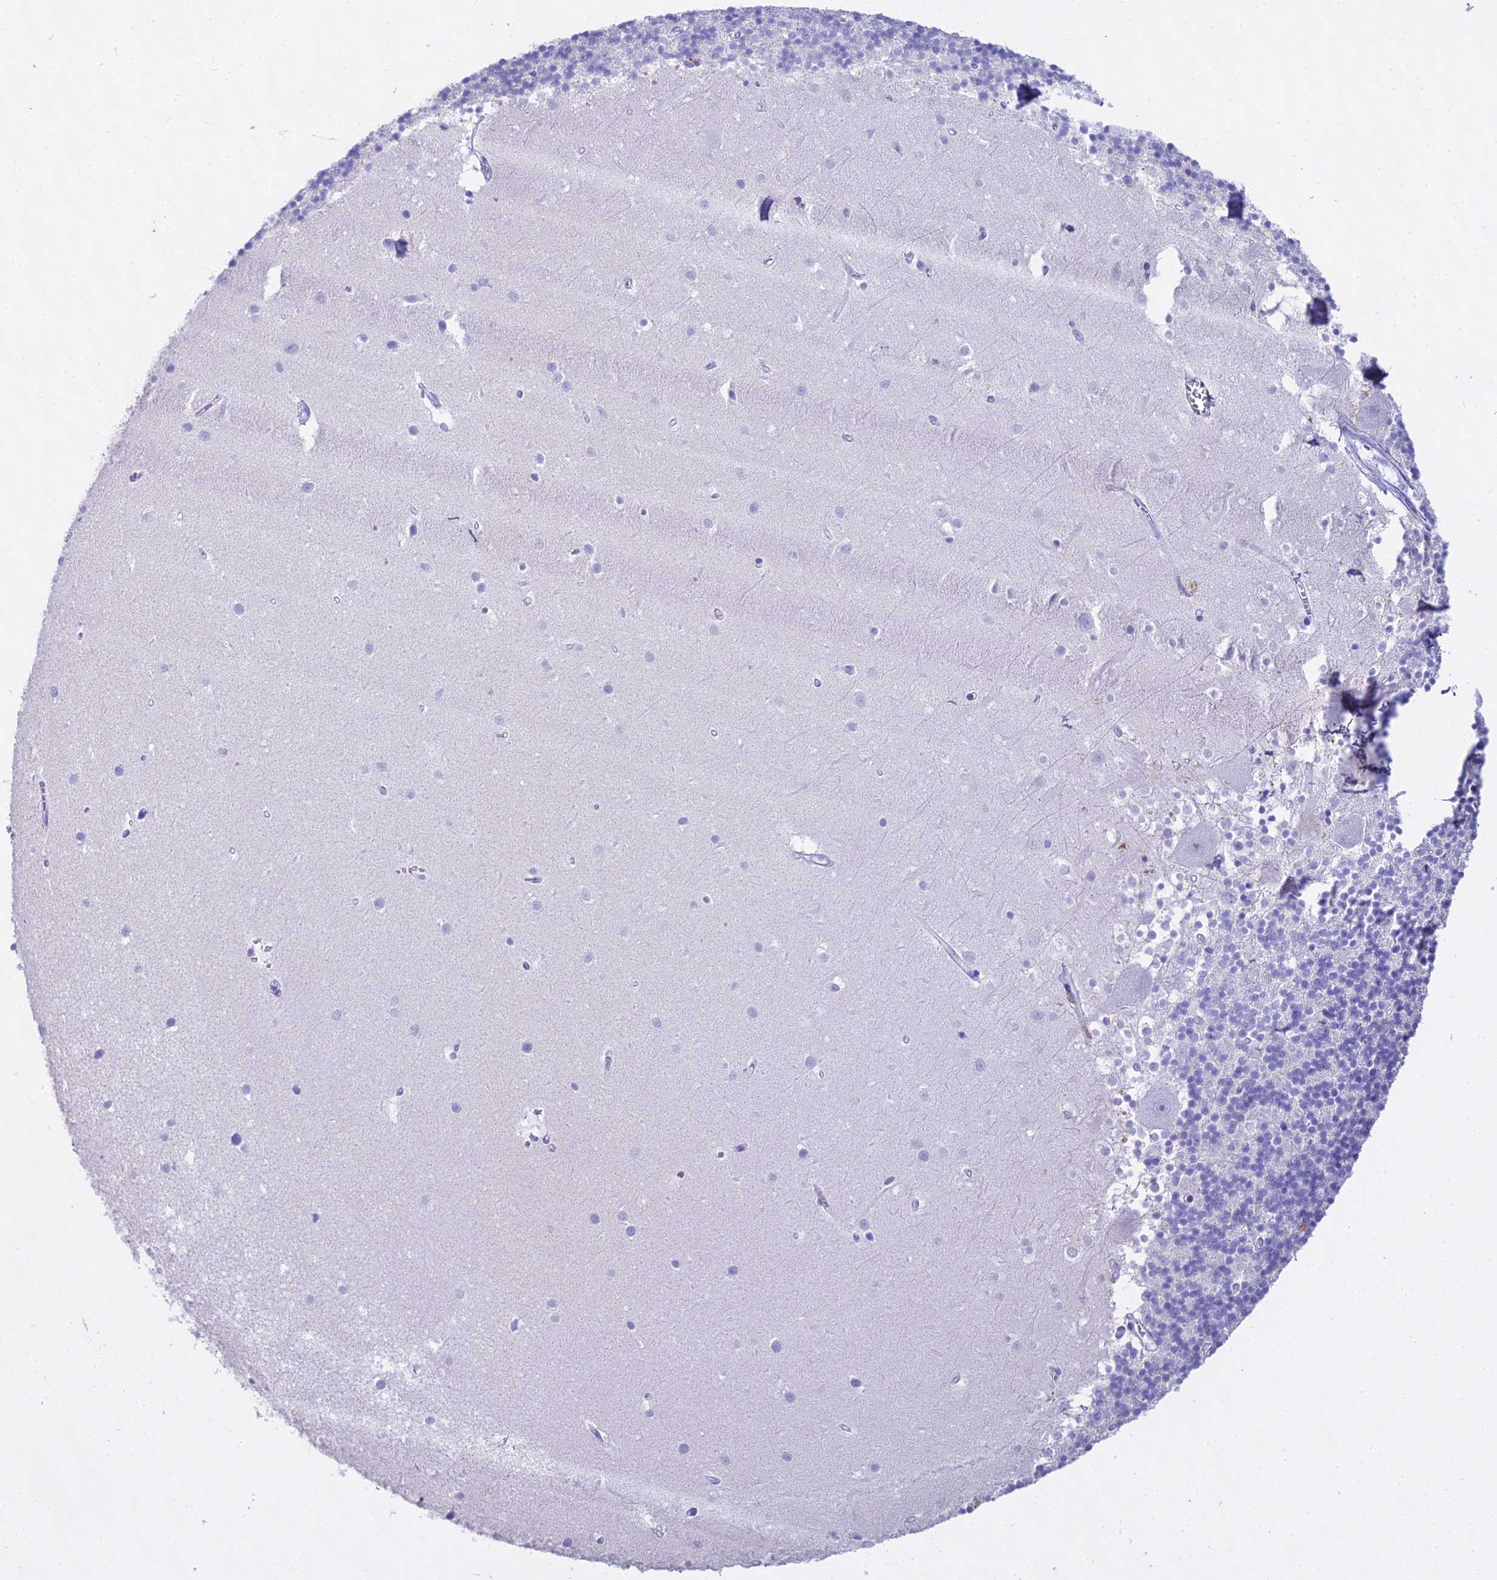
{"staining": {"intensity": "negative", "quantity": "none", "location": "none"}, "tissue": "cerebellum", "cell_type": "Cells in granular layer", "image_type": "normal", "snomed": [{"axis": "morphology", "description": "Normal tissue, NOS"}, {"axis": "topography", "description": "Cerebellum"}], "caption": "IHC micrograph of unremarkable cerebellum: cerebellum stained with DAB exhibits no significant protein expression in cells in granular layer.", "gene": "CGB1", "patient": {"sex": "male", "age": 54}}